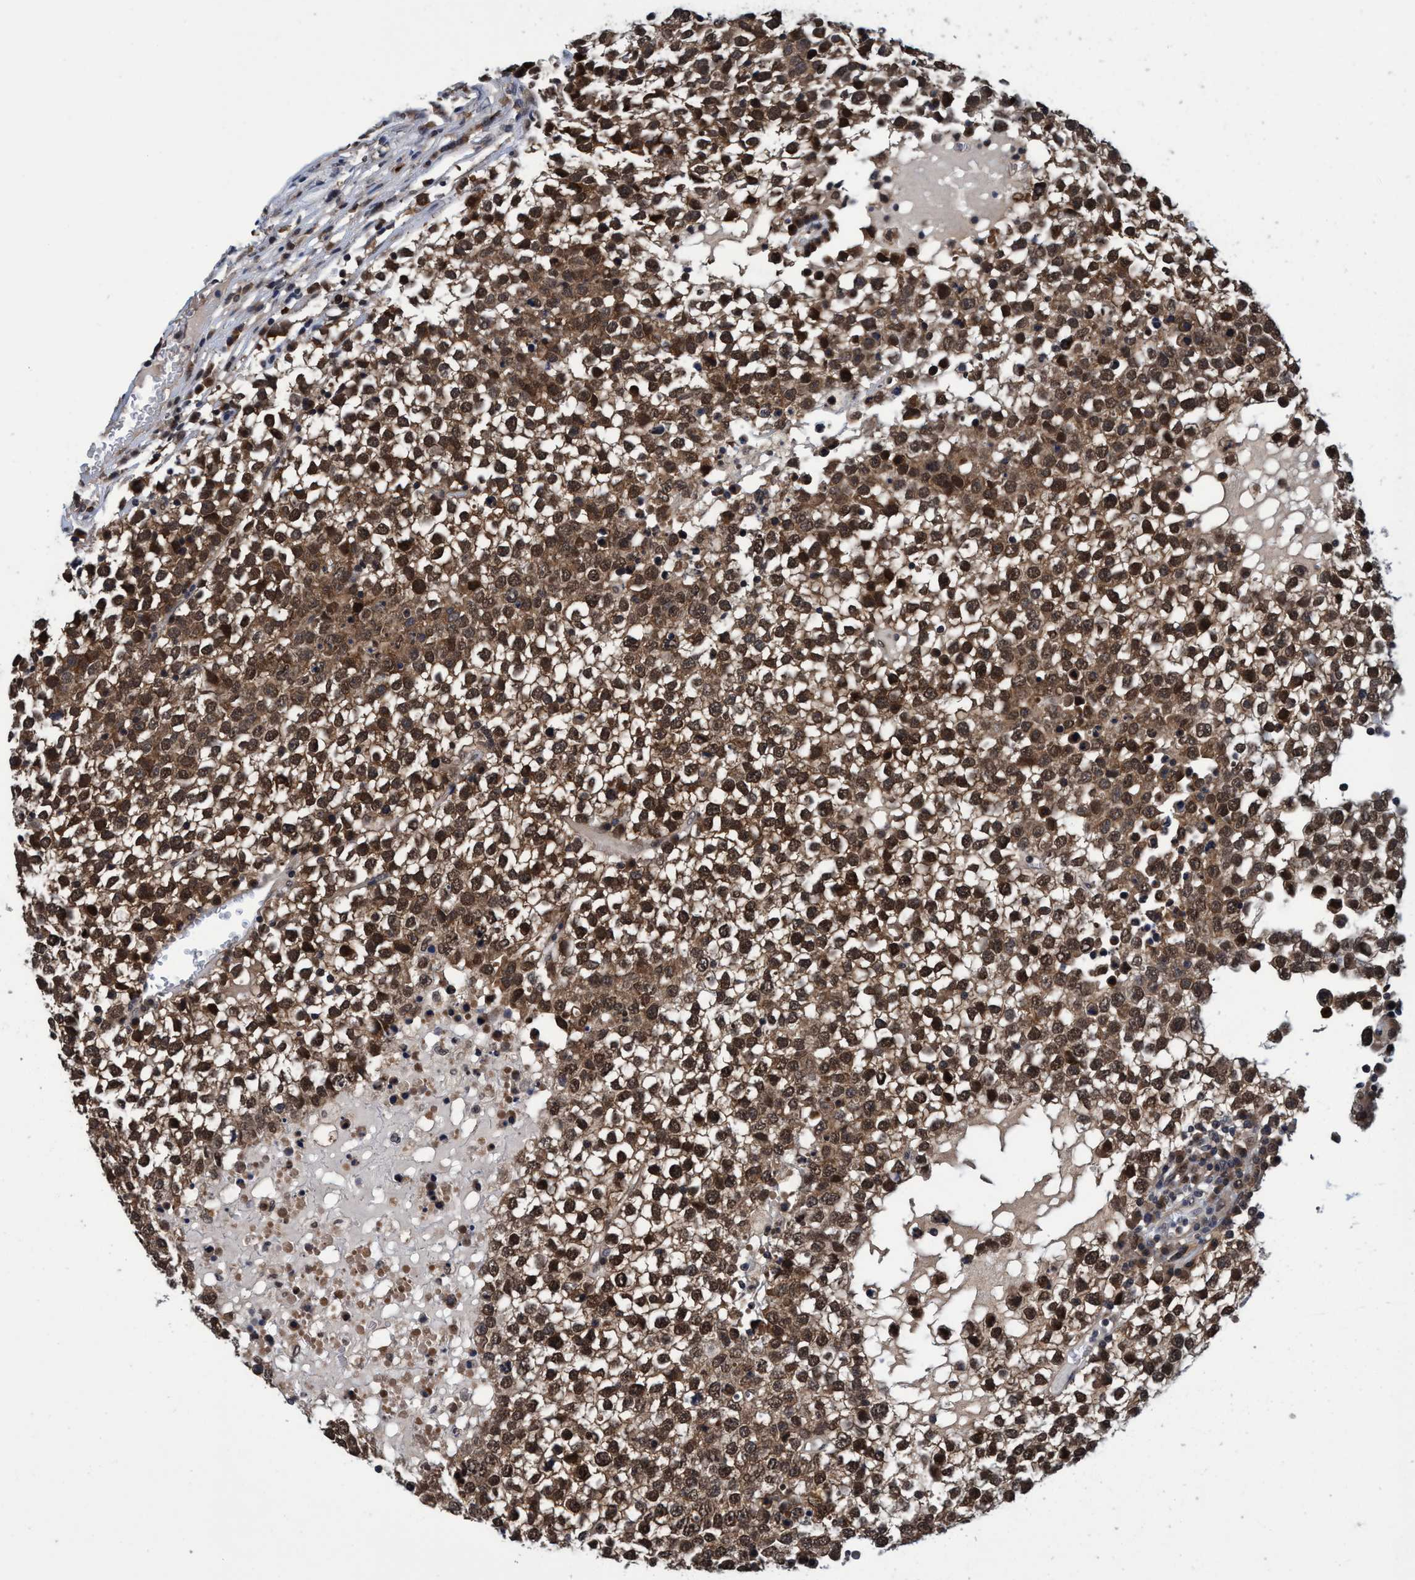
{"staining": {"intensity": "moderate", "quantity": ">75%", "location": "cytoplasmic/membranous,nuclear"}, "tissue": "testis cancer", "cell_type": "Tumor cells", "image_type": "cancer", "snomed": [{"axis": "morphology", "description": "Seminoma, NOS"}, {"axis": "topography", "description": "Testis"}], "caption": "Tumor cells exhibit medium levels of moderate cytoplasmic/membranous and nuclear expression in approximately >75% of cells in testis cancer (seminoma). The protein of interest is shown in brown color, while the nuclei are stained blue.", "gene": "PSMD12", "patient": {"sex": "male", "age": 65}}